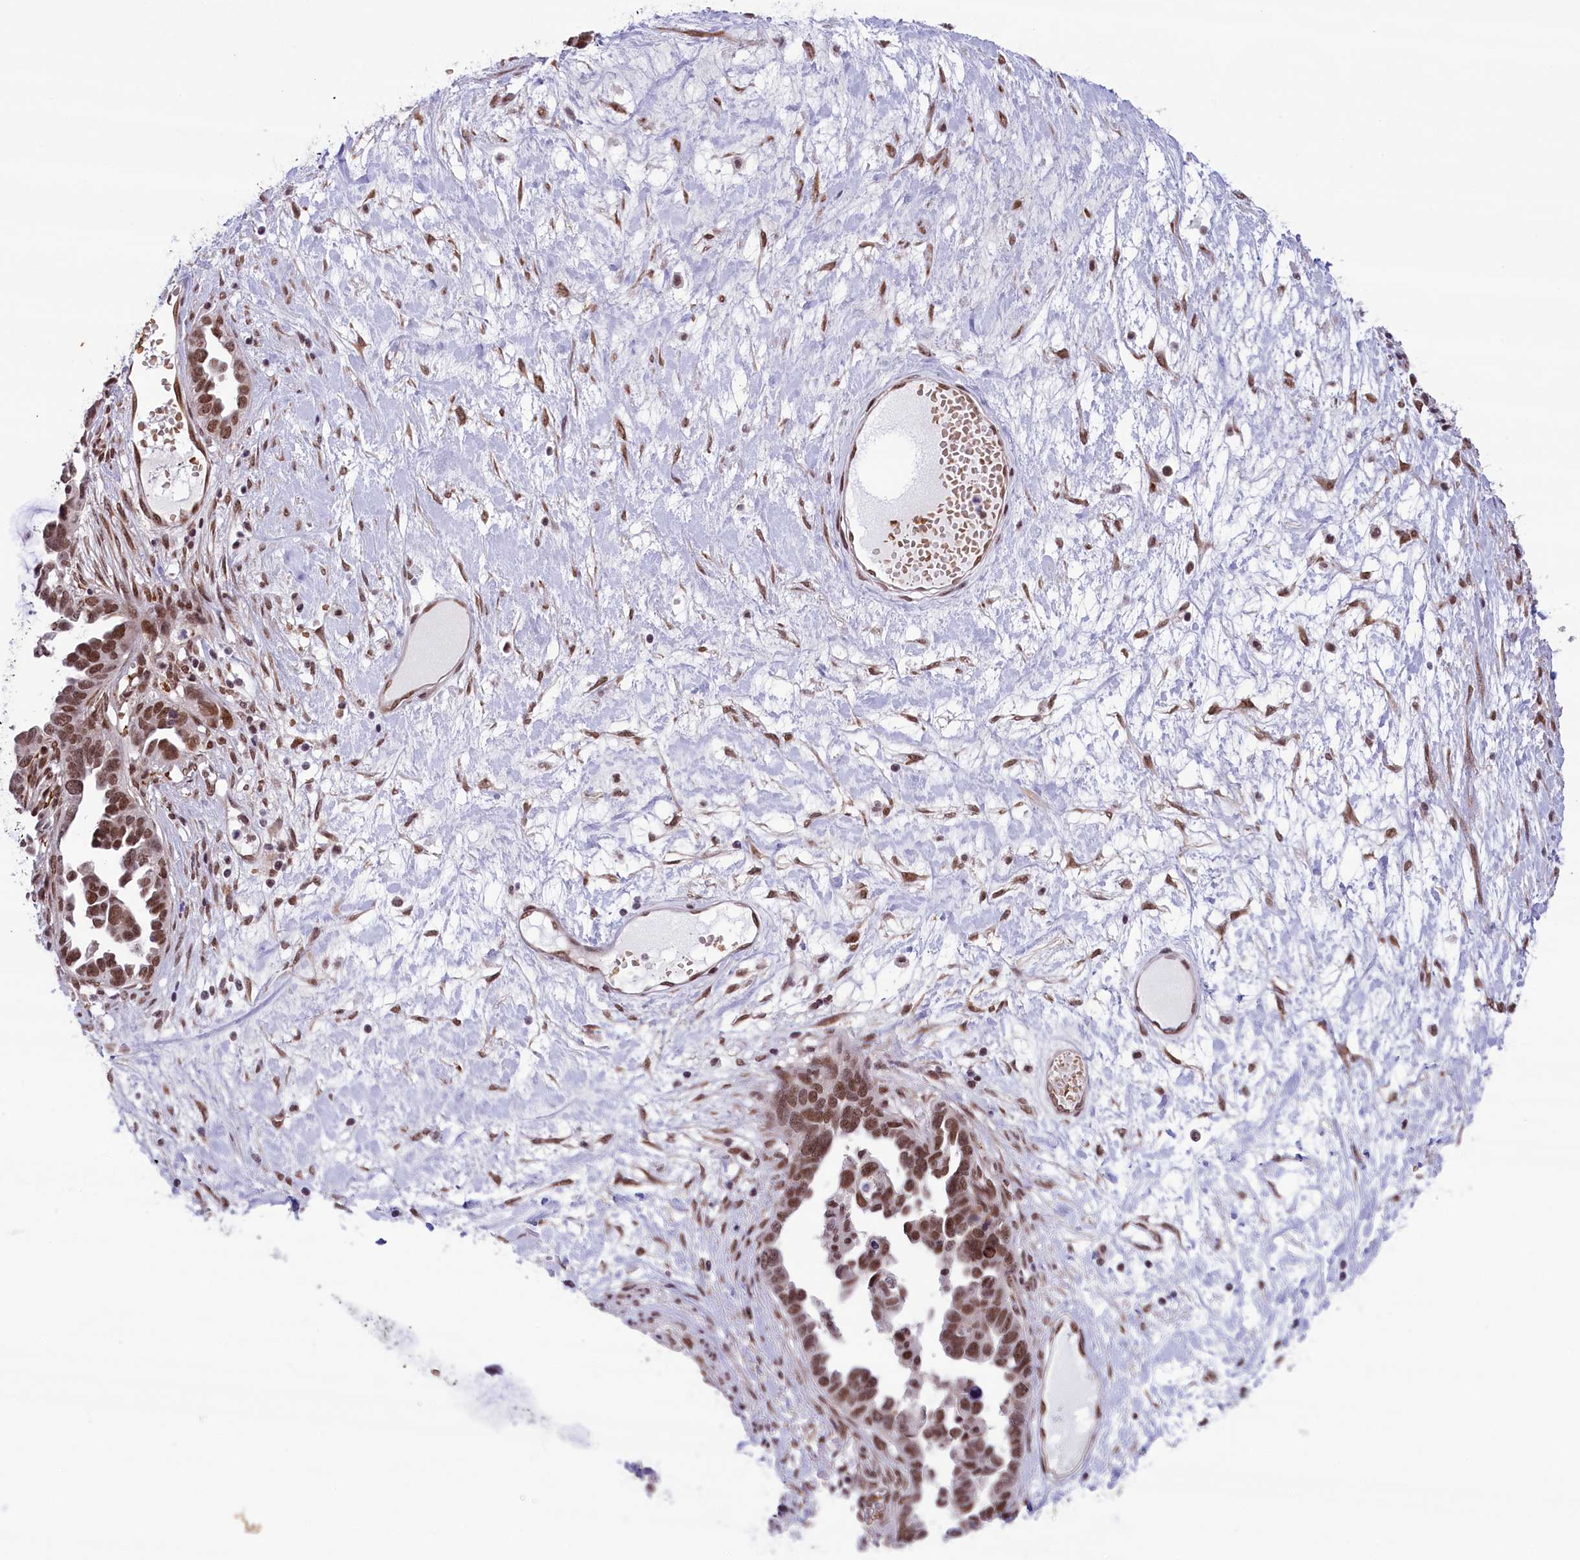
{"staining": {"intensity": "moderate", "quantity": ">75%", "location": "nuclear"}, "tissue": "ovarian cancer", "cell_type": "Tumor cells", "image_type": "cancer", "snomed": [{"axis": "morphology", "description": "Cystadenocarcinoma, serous, NOS"}, {"axis": "topography", "description": "Ovary"}], "caption": "A brown stain shows moderate nuclear positivity of a protein in ovarian serous cystadenocarcinoma tumor cells.", "gene": "MPHOSPH8", "patient": {"sex": "female", "age": 54}}